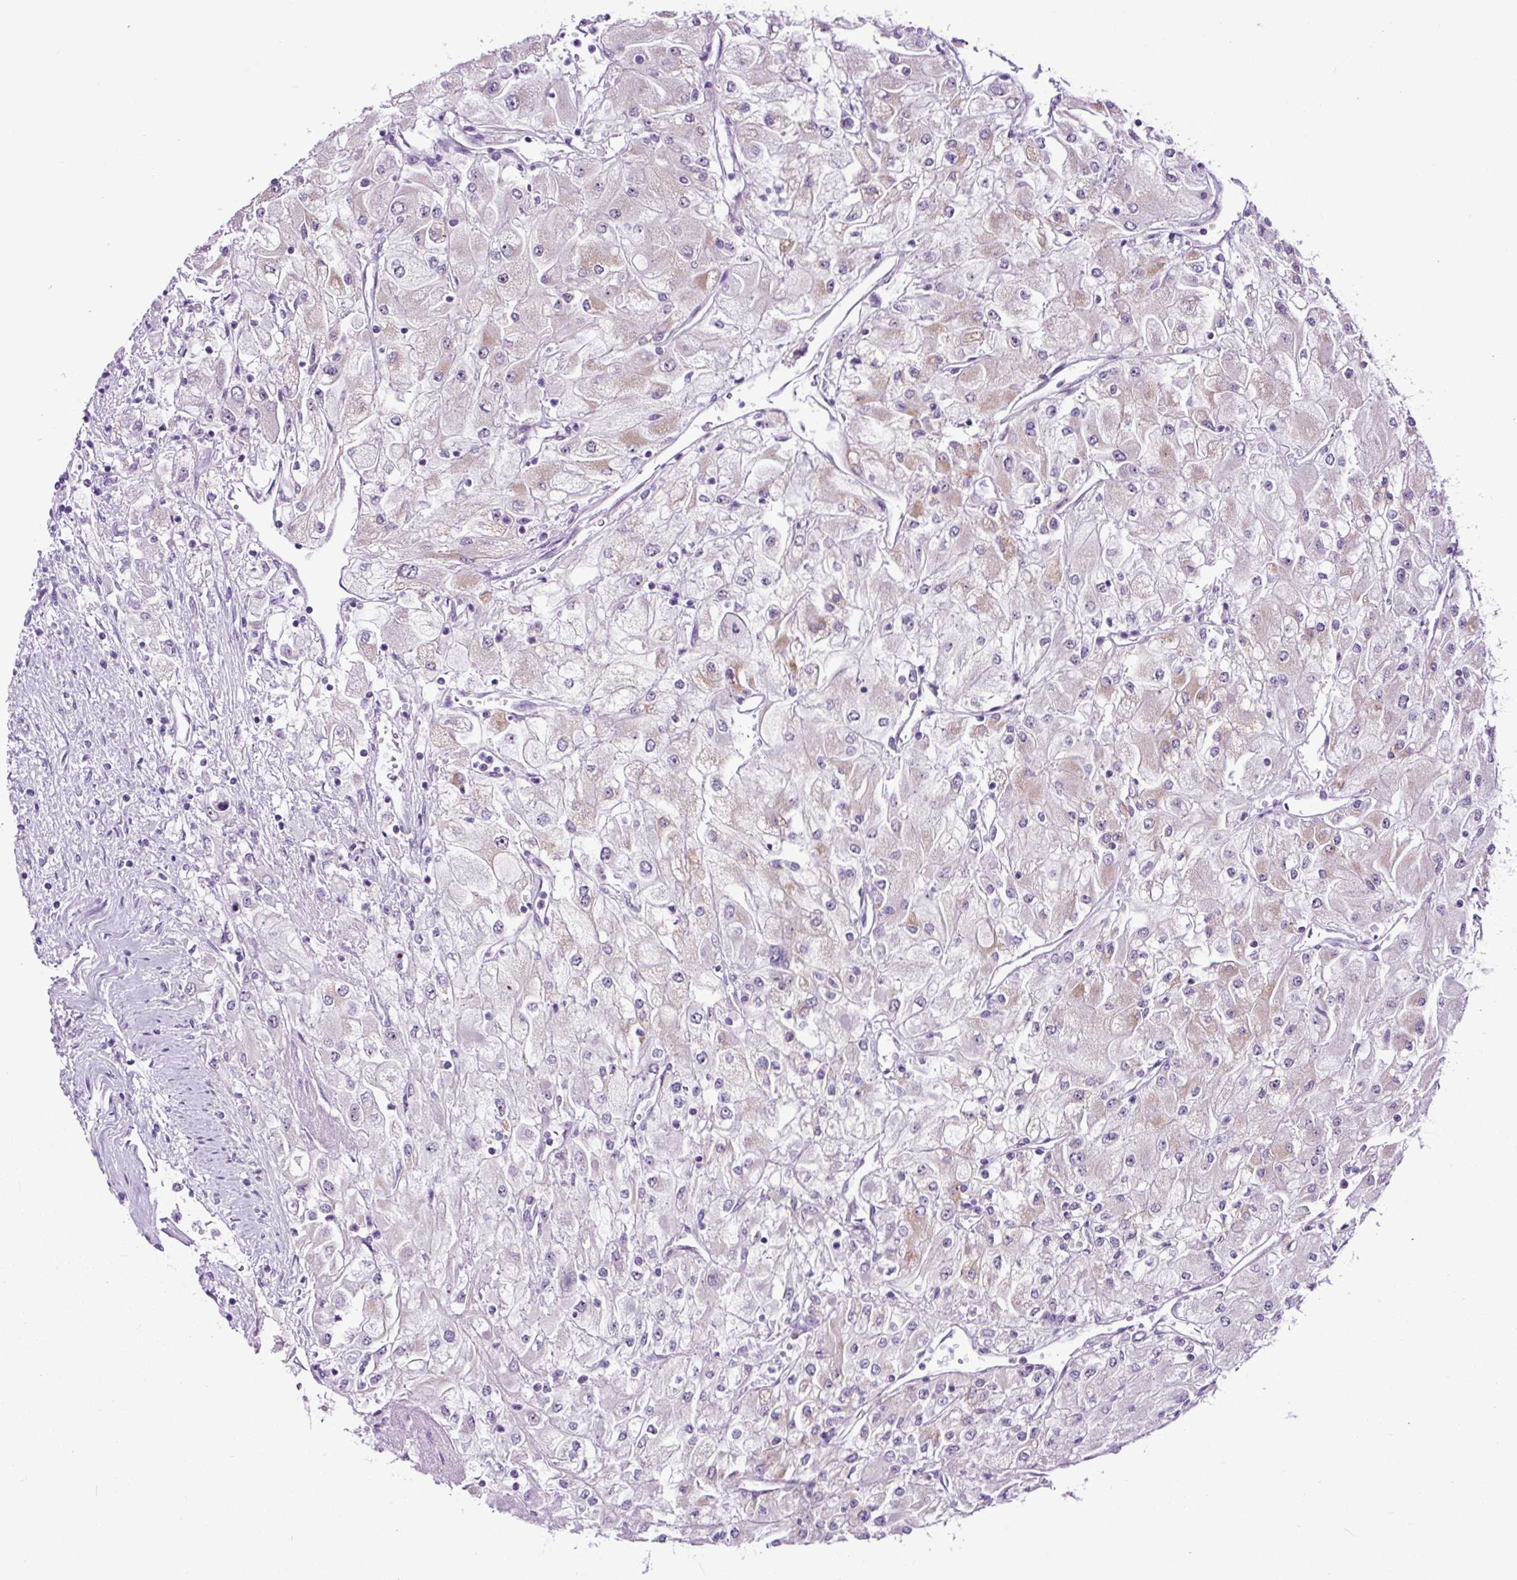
{"staining": {"intensity": "negative", "quantity": "none", "location": "none"}, "tissue": "renal cancer", "cell_type": "Tumor cells", "image_type": "cancer", "snomed": [{"axis": "morphology", "description": "Adenocarcinoma, NOS"}, {"axis": "topography", "description": "Kidney"}], "caption": "DAB (3,3'-diaminobenzidine) immunohistochemical staining of human renal adenocarcinoma reveals no significant expression in tumor cells.", "gene": "NOM1", "patient": {"sex": "male", "age": 80}}